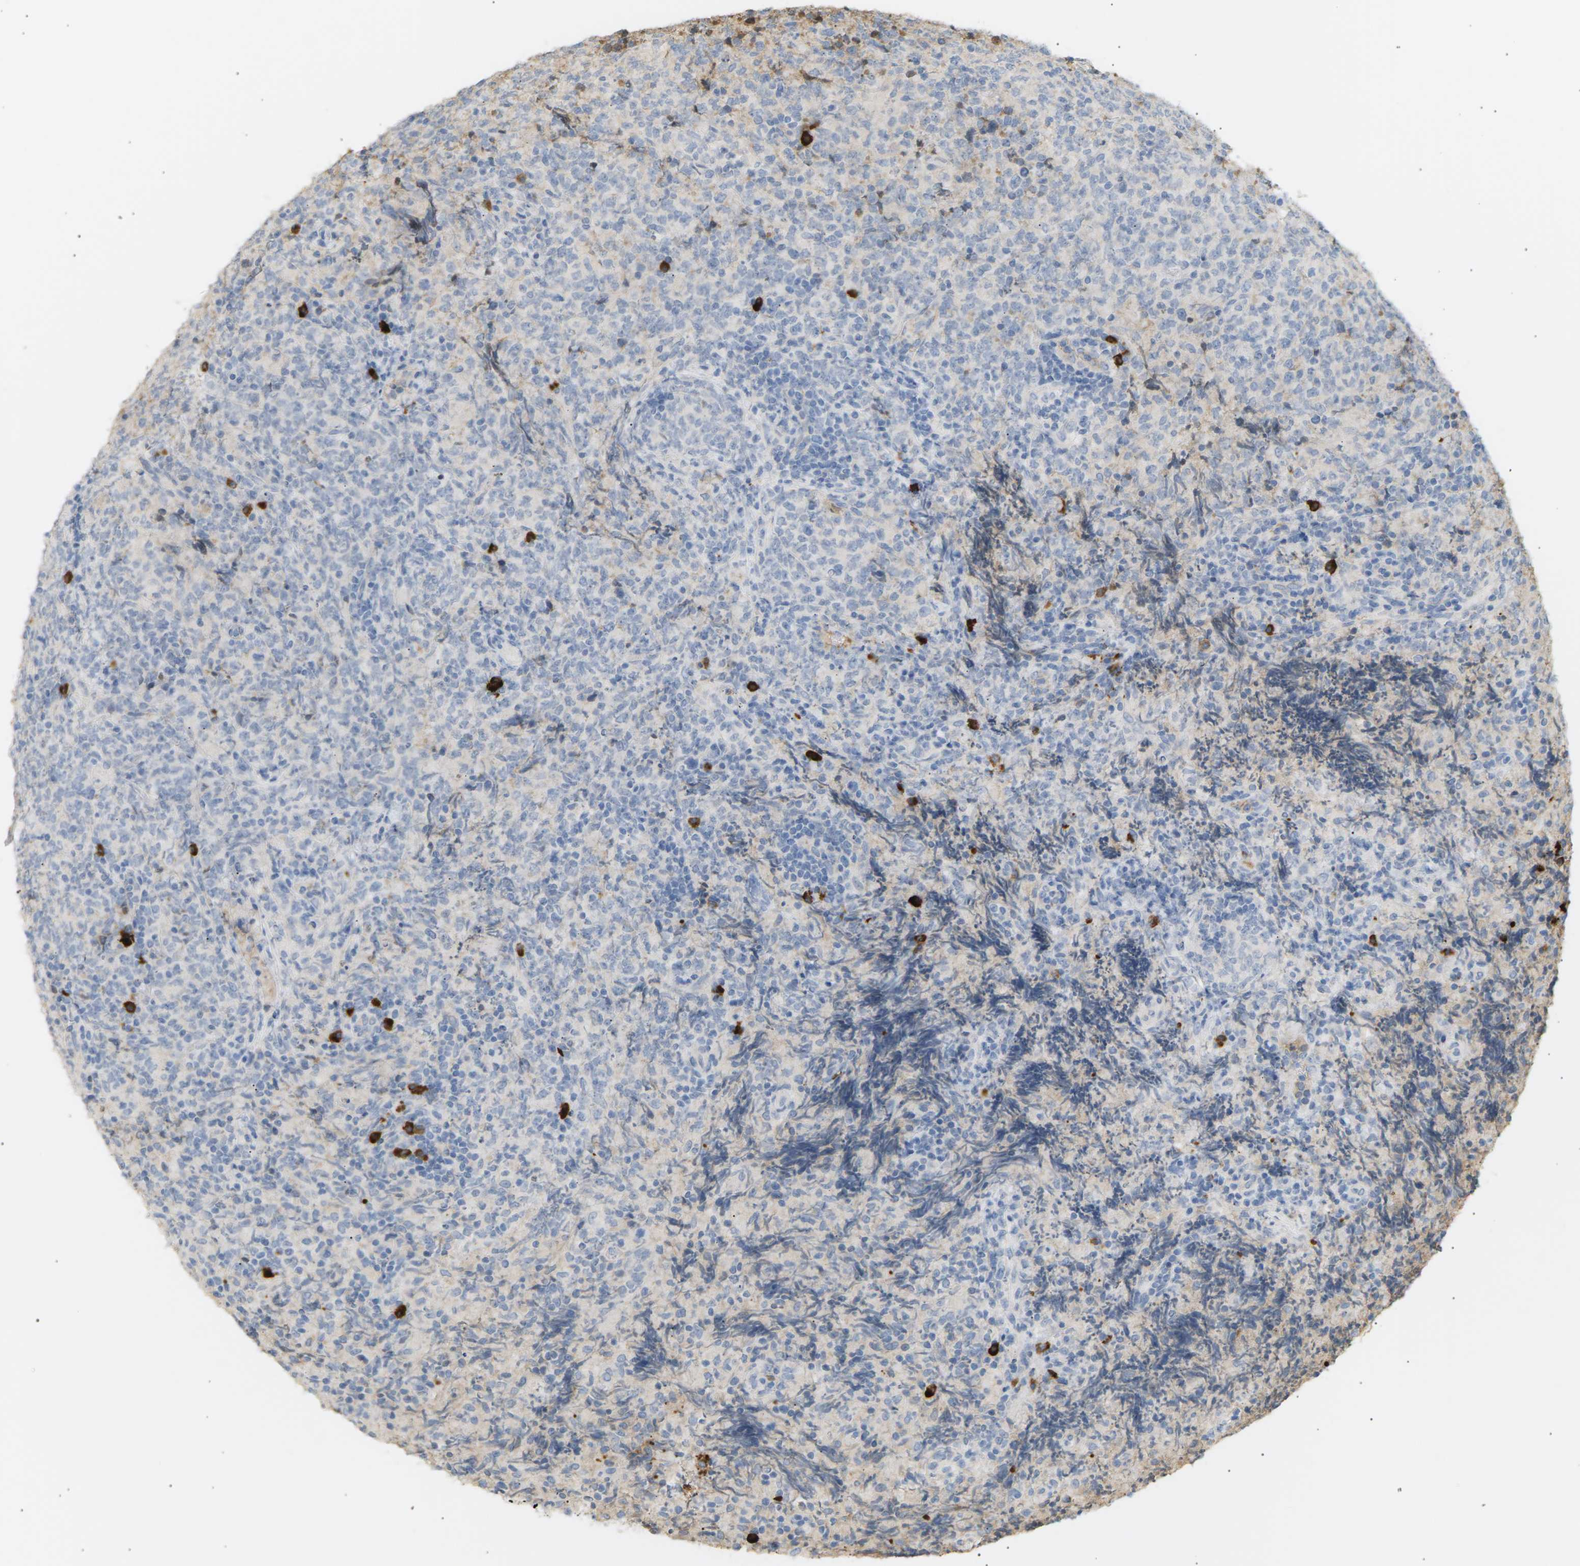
{"staining": {"intensity": "negative", "quantity": "none", "location": "none"}, "tissue": "lymphoma", "cell_type": "Tumor cells", "image_type": "cancer", "snomed": [{"axis": "morphology", "description": "Malignant lymphoma, non-Hodgkin's type, High grade"}, {"axis": "topography", "description": "Tonsil"}], "caption": "Tumor cells show no significant protein positivity in lymphoma.", "gene": "IGLC3", "patient": {"sex": "female", "age": 36}}